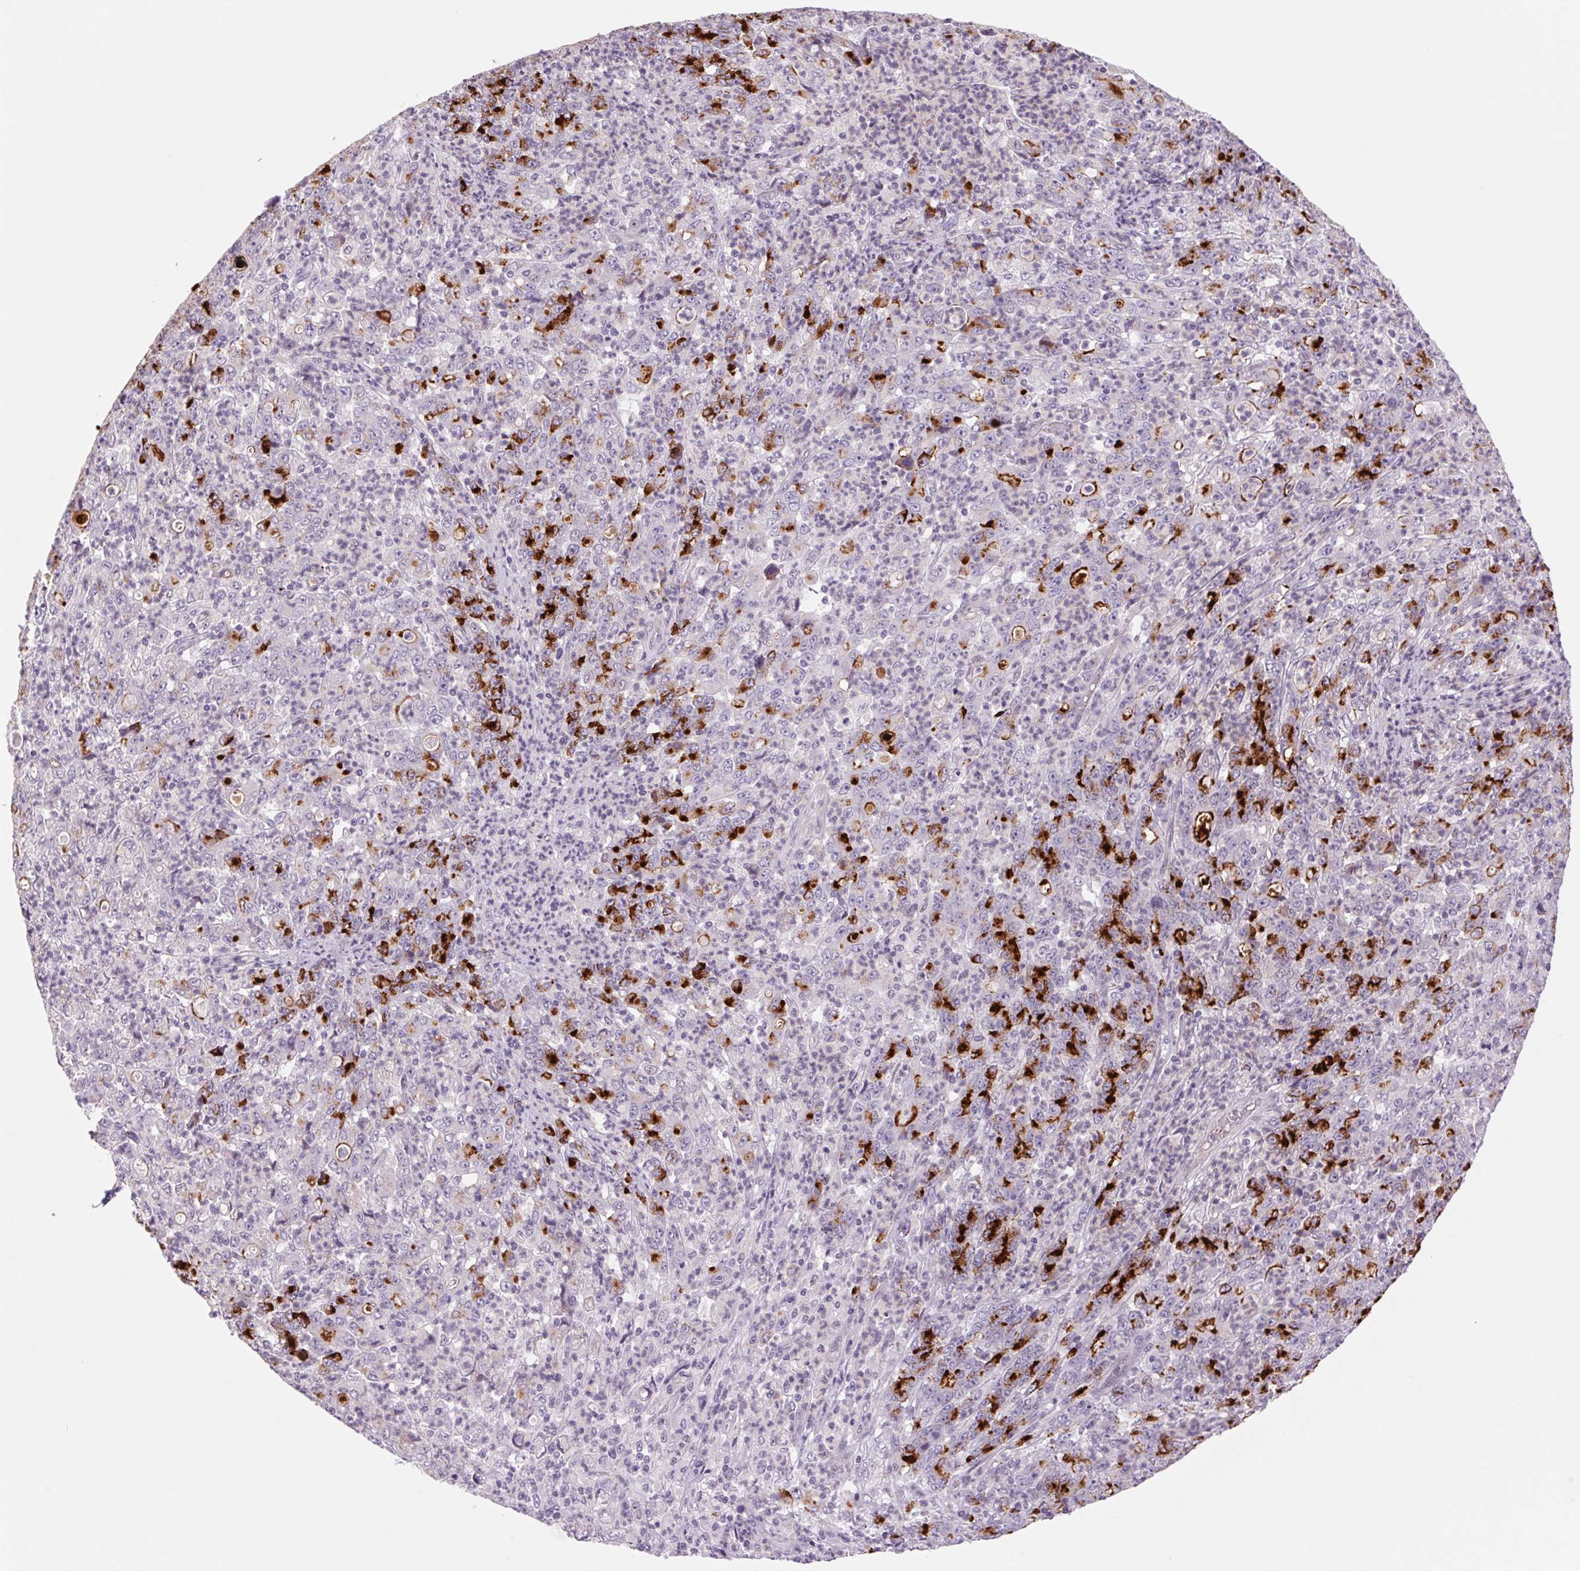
{"staining": {"intensity": "strong", "quantity": "<25%", "location": "cytoplasmic/membranous"}, "tissue": "stomach cancer", "cell_type": "Tumor cells", "image_type": "cancer", "snomed": [{"axis": "morphology", "description": "Adenocarcinoma, NOS"}, {"axis": "topography", "description": "Stomach, lower"}], "caption": "DAB (3,3'-diaminobenzidine) immunohistochemical staining of stomach adenocarcinoma displays strong cytoplasmic/membranous protein positivity in approximately <25% of tumor cells. The protein of interest is stained brown, and the nuclei are stained in blue (DAB IHC with brightfield microscopy, high magnification).", "gene": "KRT1", "patient": {"sex": "female", "age": 71}}